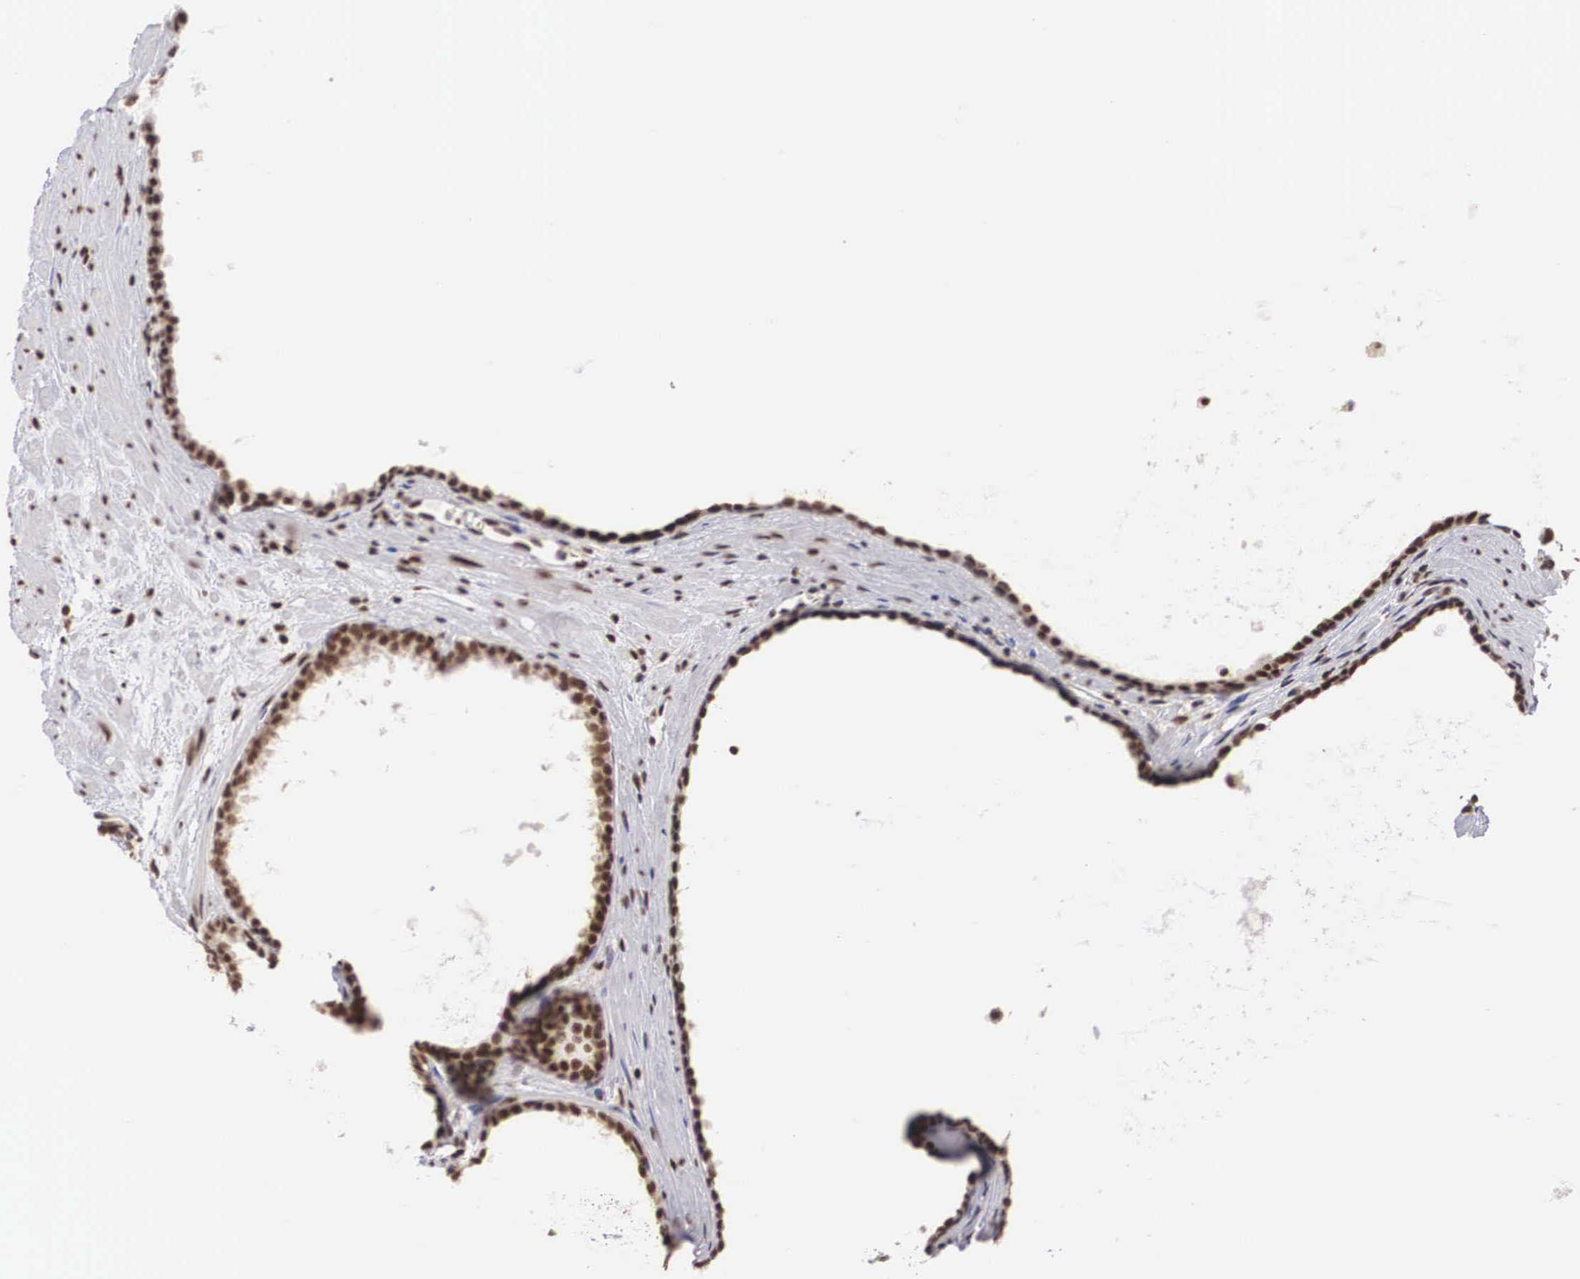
{"staining": {"intensity": "strong", "quantity": ">75%", "location": "nuclear"}, "tissue": "prostate cancer", "cell_type": "Tumor cells", "image_type": "cancer", "snomed": [{"axis": "morphology", "description": "Adenocarcinoma, High grade"}, {"axis": "topography", "description": "Prostate"}], "caption": "Strong nuclear protein expression is appreciated in approximately >75% of tumor cells in prostate high-grade adenocarcinoma.", "gene": "HTATSF1", "patient": {"sex": "male", "age": 64}}